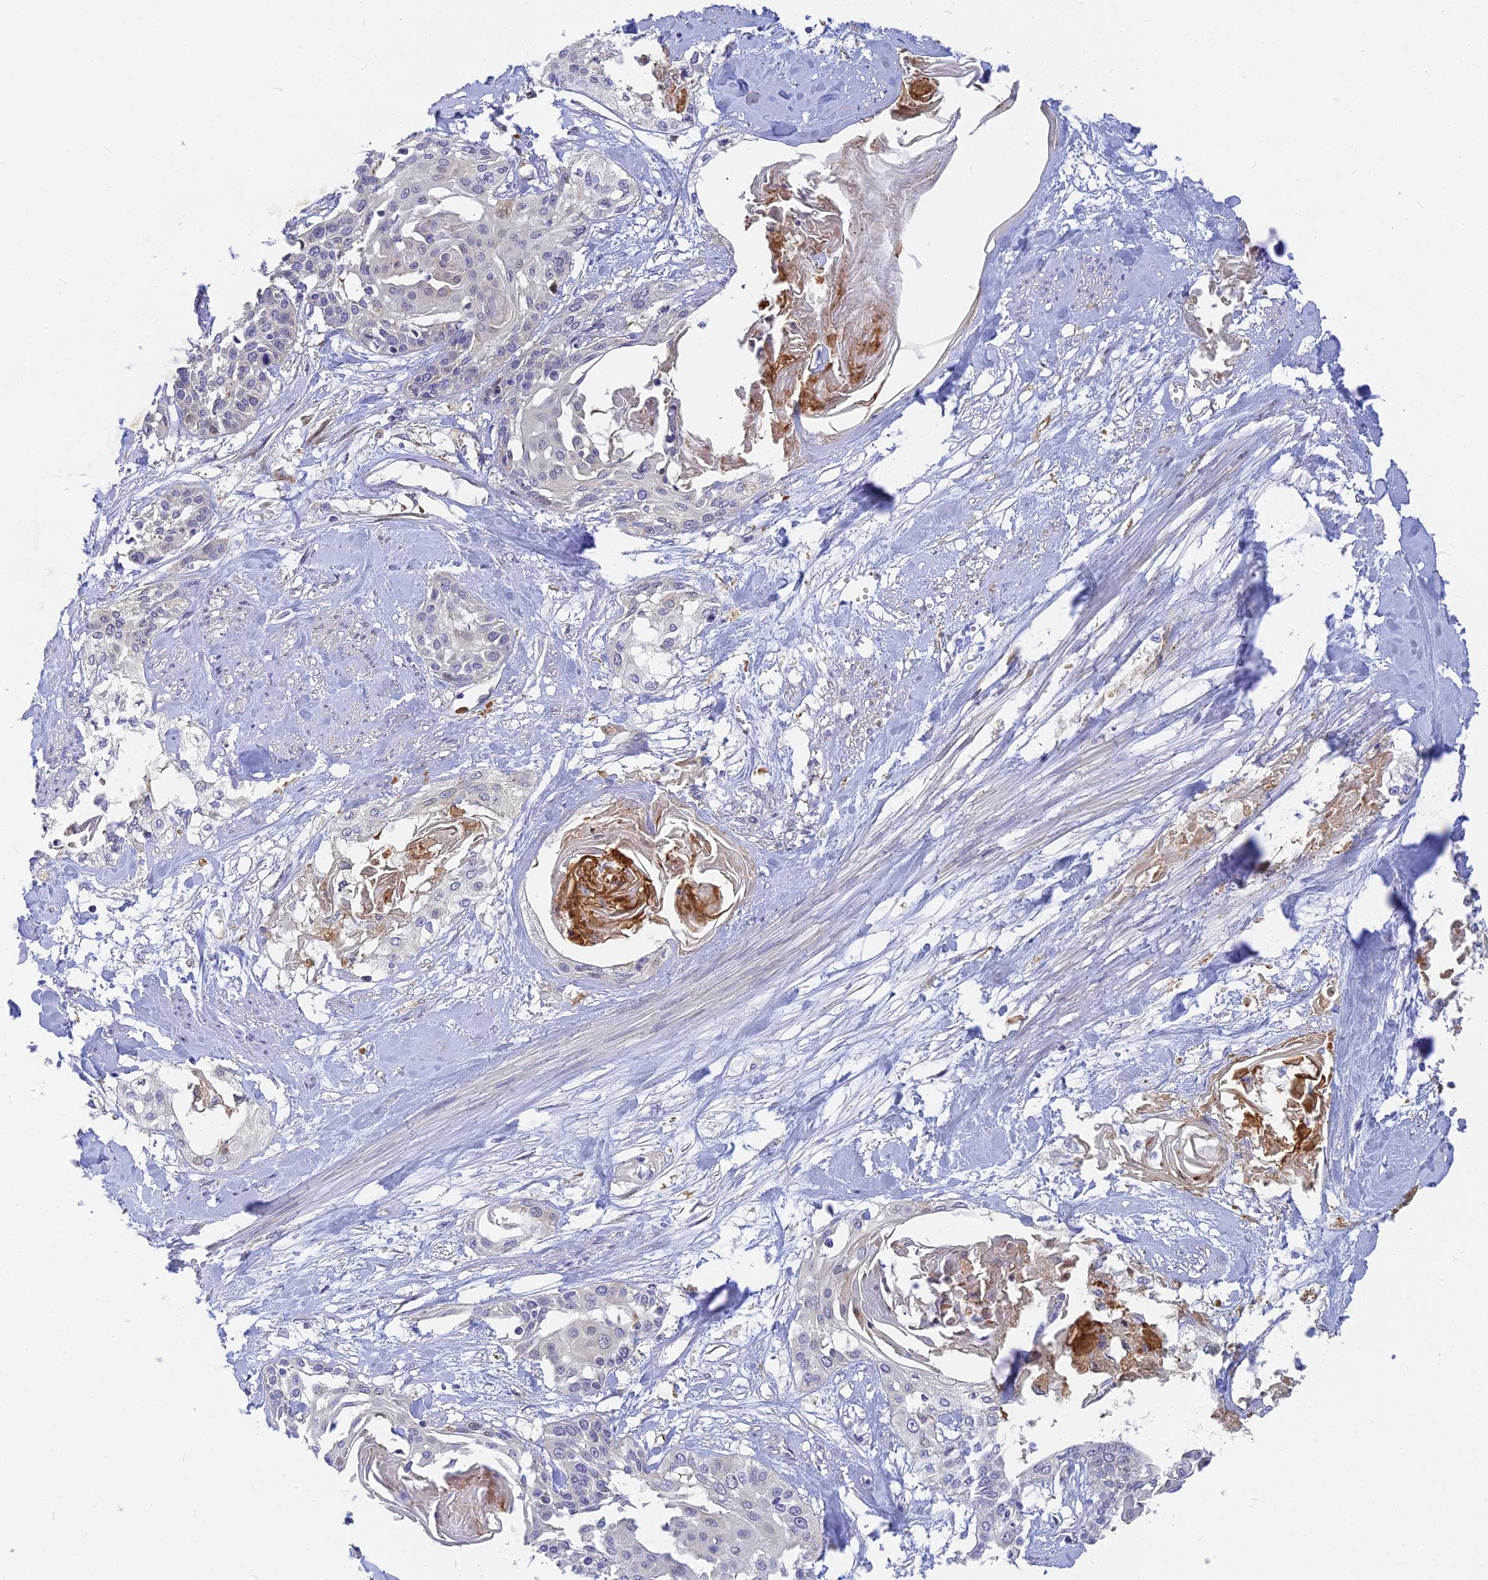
{"staining": {"intensity": "negative", "quantity": "none", "location": "none"}, "tissue": "cervical cancer", "cell_type": "Tumor cells", "image_type": "cancer", "snomed": [{"axis": "morphology", "description": "Squamous cell carcinoma, NOS"}, {"axis": "topography", "description": "Cervix"}], "caption": "This image is of cervical cancer (squamous cell carcinoma) stained with immunohistochemistry to label a protein in brown with the nuclei are counter-stained blue. There is no expression in tumor cells.", "gene": "CACNA1B", "patient": {"sex": "female", "age": 57}}